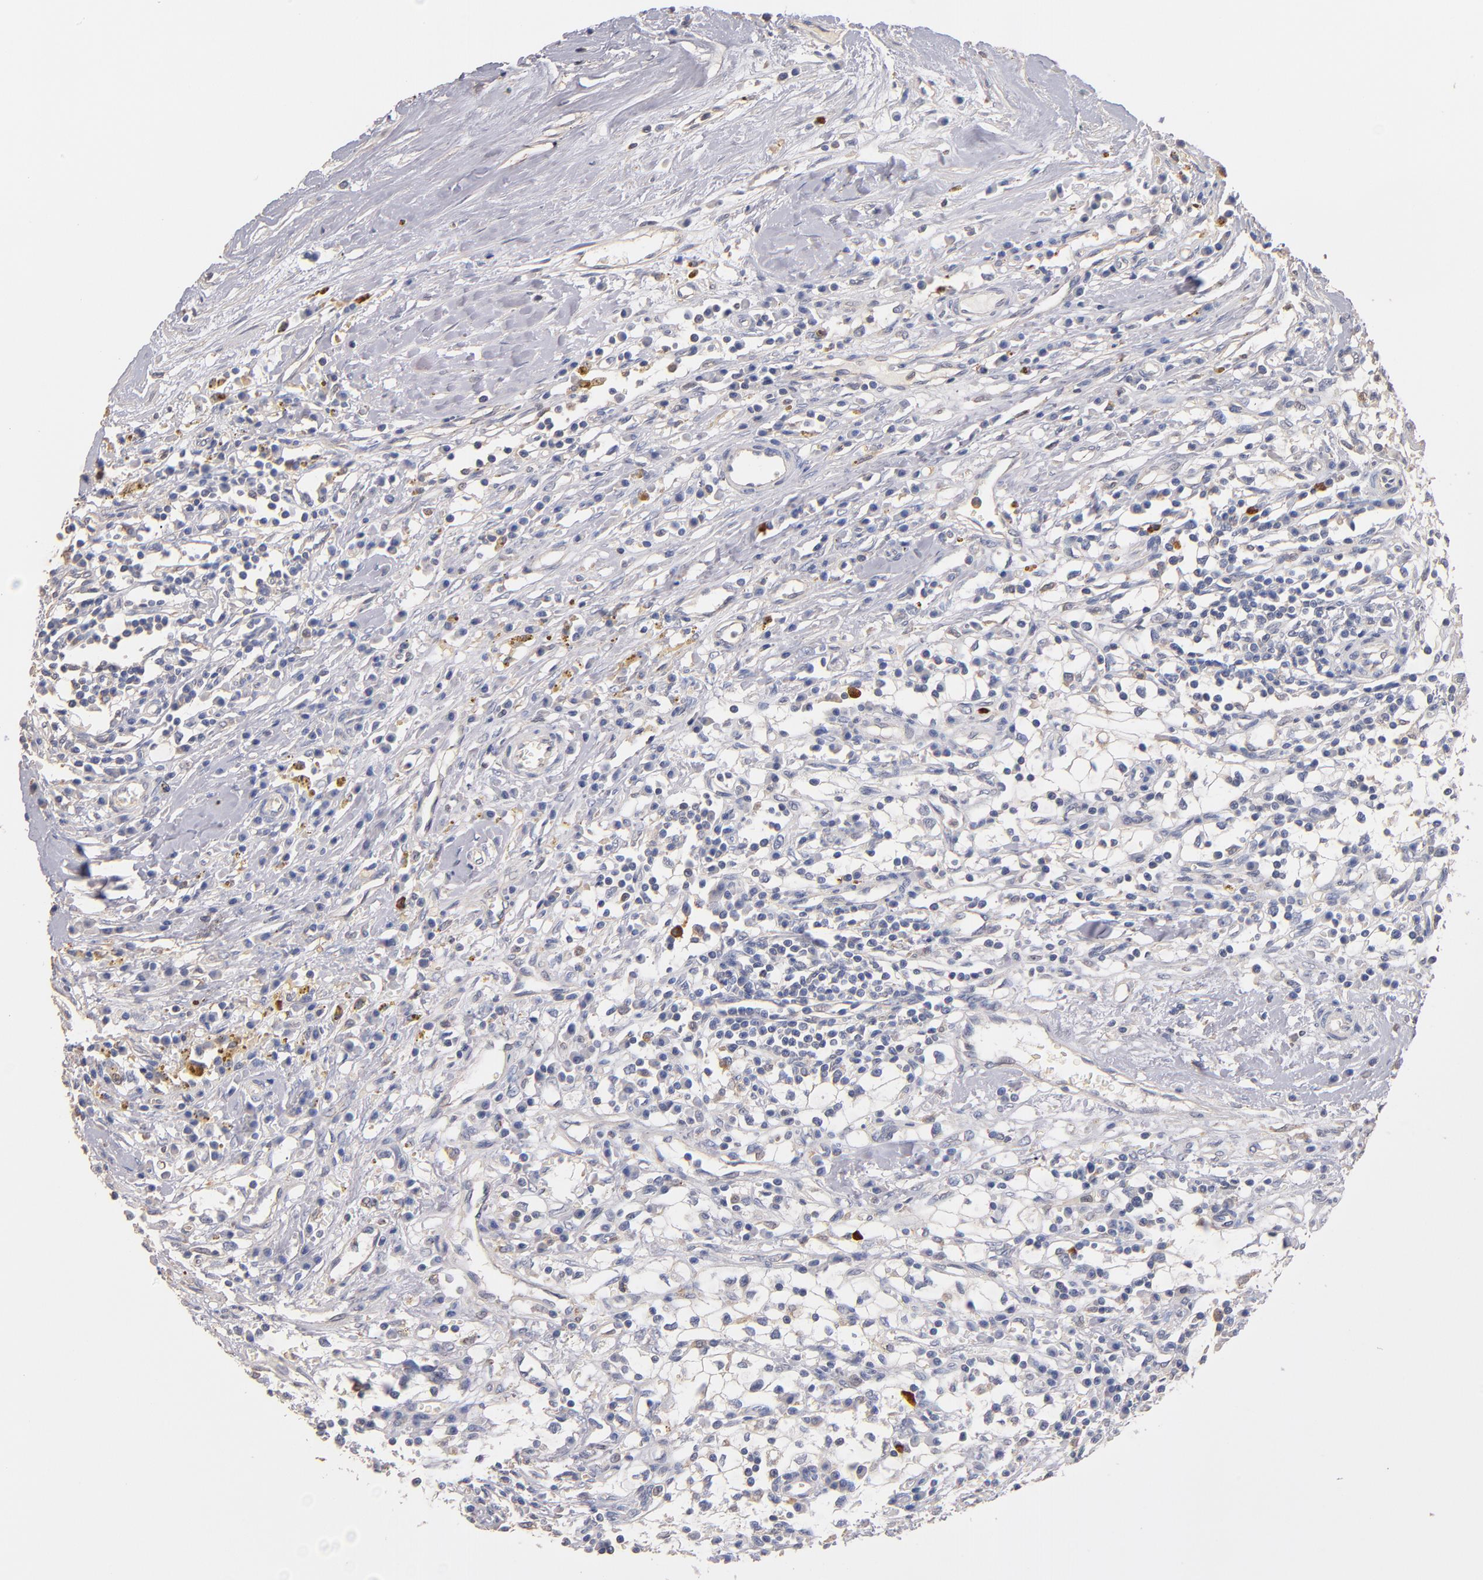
{"staining": {"intensity": "negative", "quantity": "none", "location": "none"}, "tissue": "renal cancer", "cell_type": "Tumor cells", "image_type": "cancer", "snomed": [{"axis": "morphology", "description": "Adenocarcinoma, NOS"}, {"axis": "topography", "description": "Kidney"}], "caption": "This is an immunohistochemistry (IHC) image of human renal cancer. There is no expression in tumor cells.", "gene": "RO60", "patient": {"sex": "male", "age": 82}}